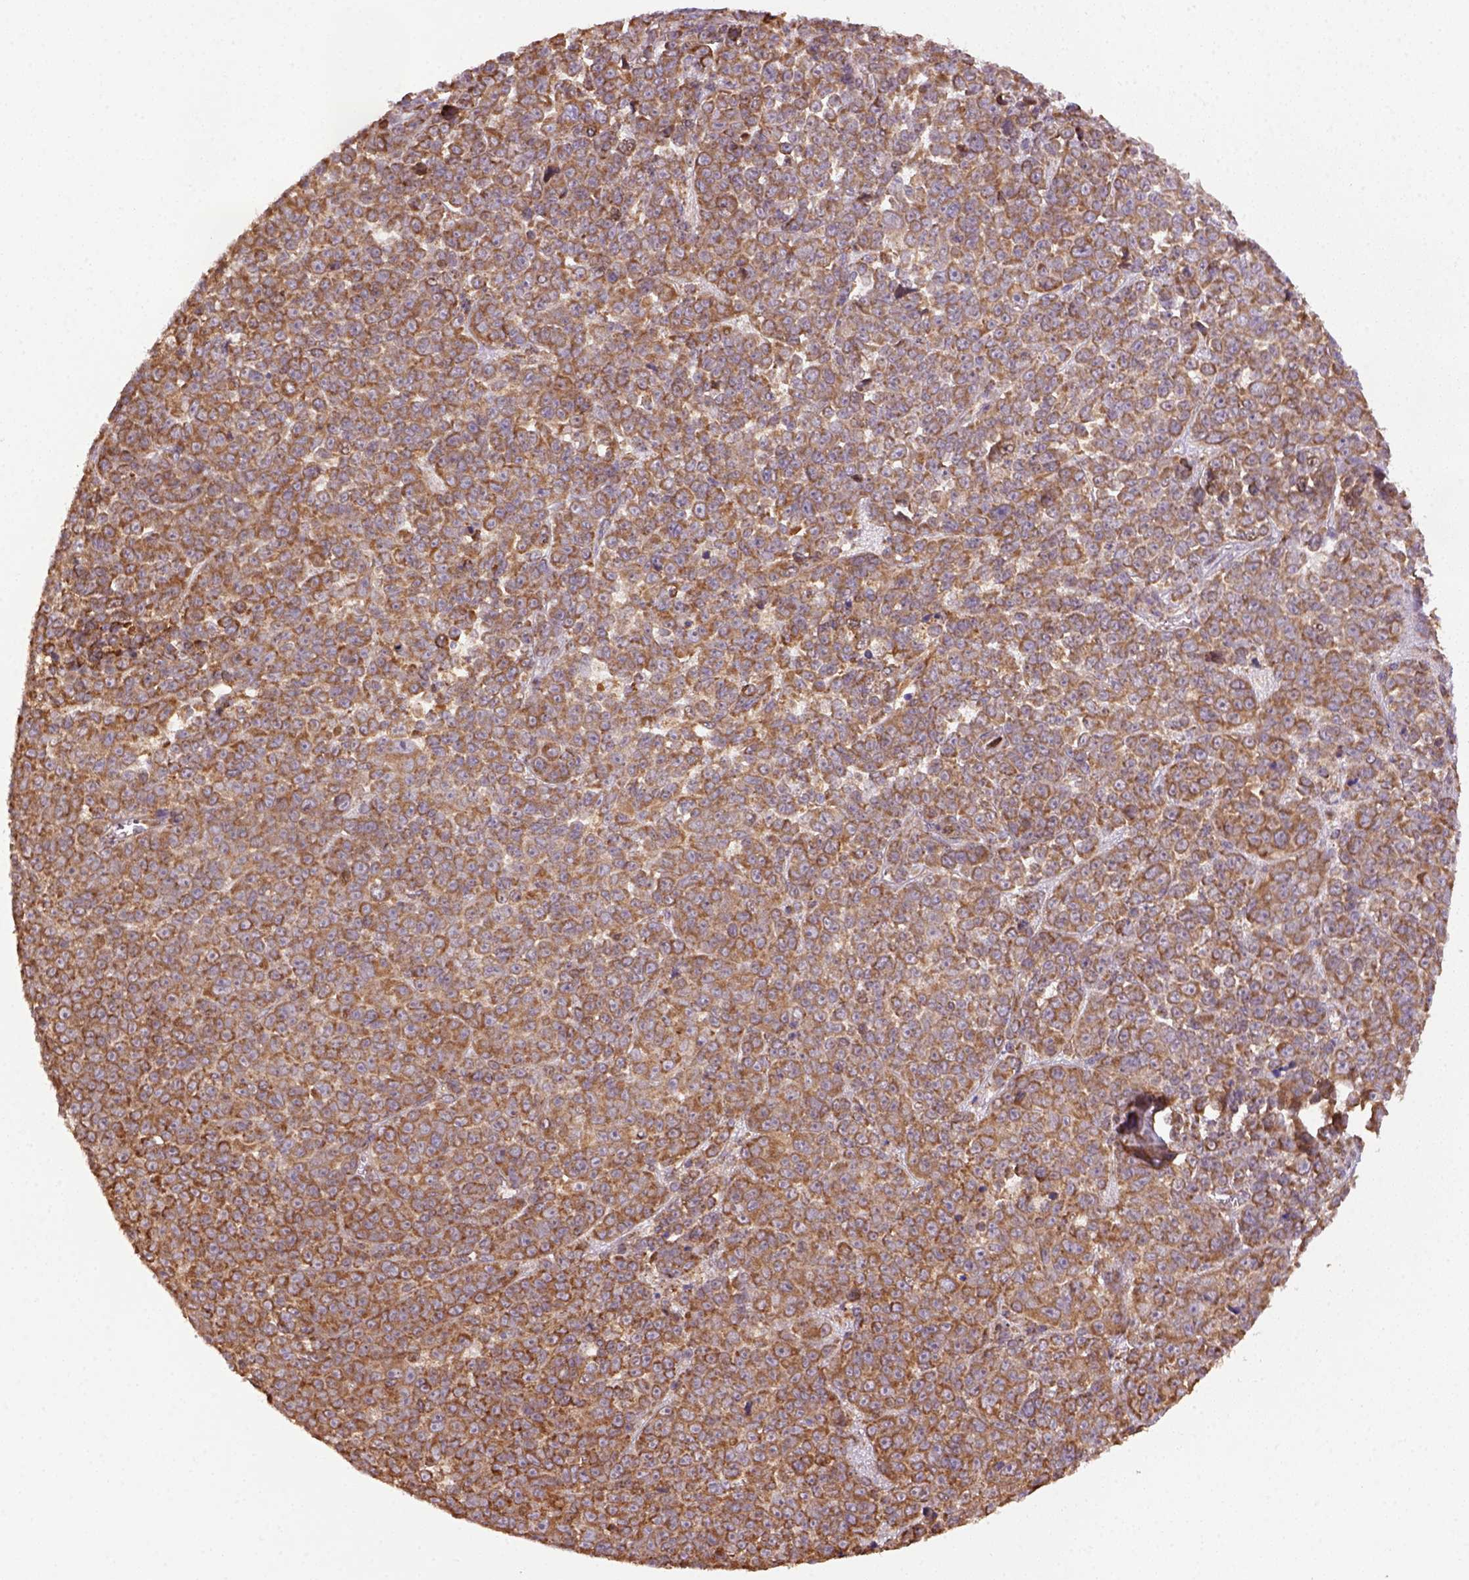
{"staining": {"intensity": "moderate", "quantity": ">75%", "location": "cytoplasmic/membranous"}, "tissue": "melanoma", "cell_type": "Tumor cells", "image_type": "cancer", "snomed": [{"axis": "morphology", "description": "Malignant melanoma, NOS"}, {"axis": "topography", "description": "Skin"}], "caption": "Immunohistochemistry photomicrograph of neoplastic tissue: human malignant melanoma stained using immunohistochemistry (IHC) demonstrates medium levels of moderate protein expression localized specifically in the cytoplasmic/membranous of tumor cells, appearing as a cytoplasmic/membranous brown color.", "gene": "MAPK8IP3", "patient": {"sex": "female", "age": 95}}